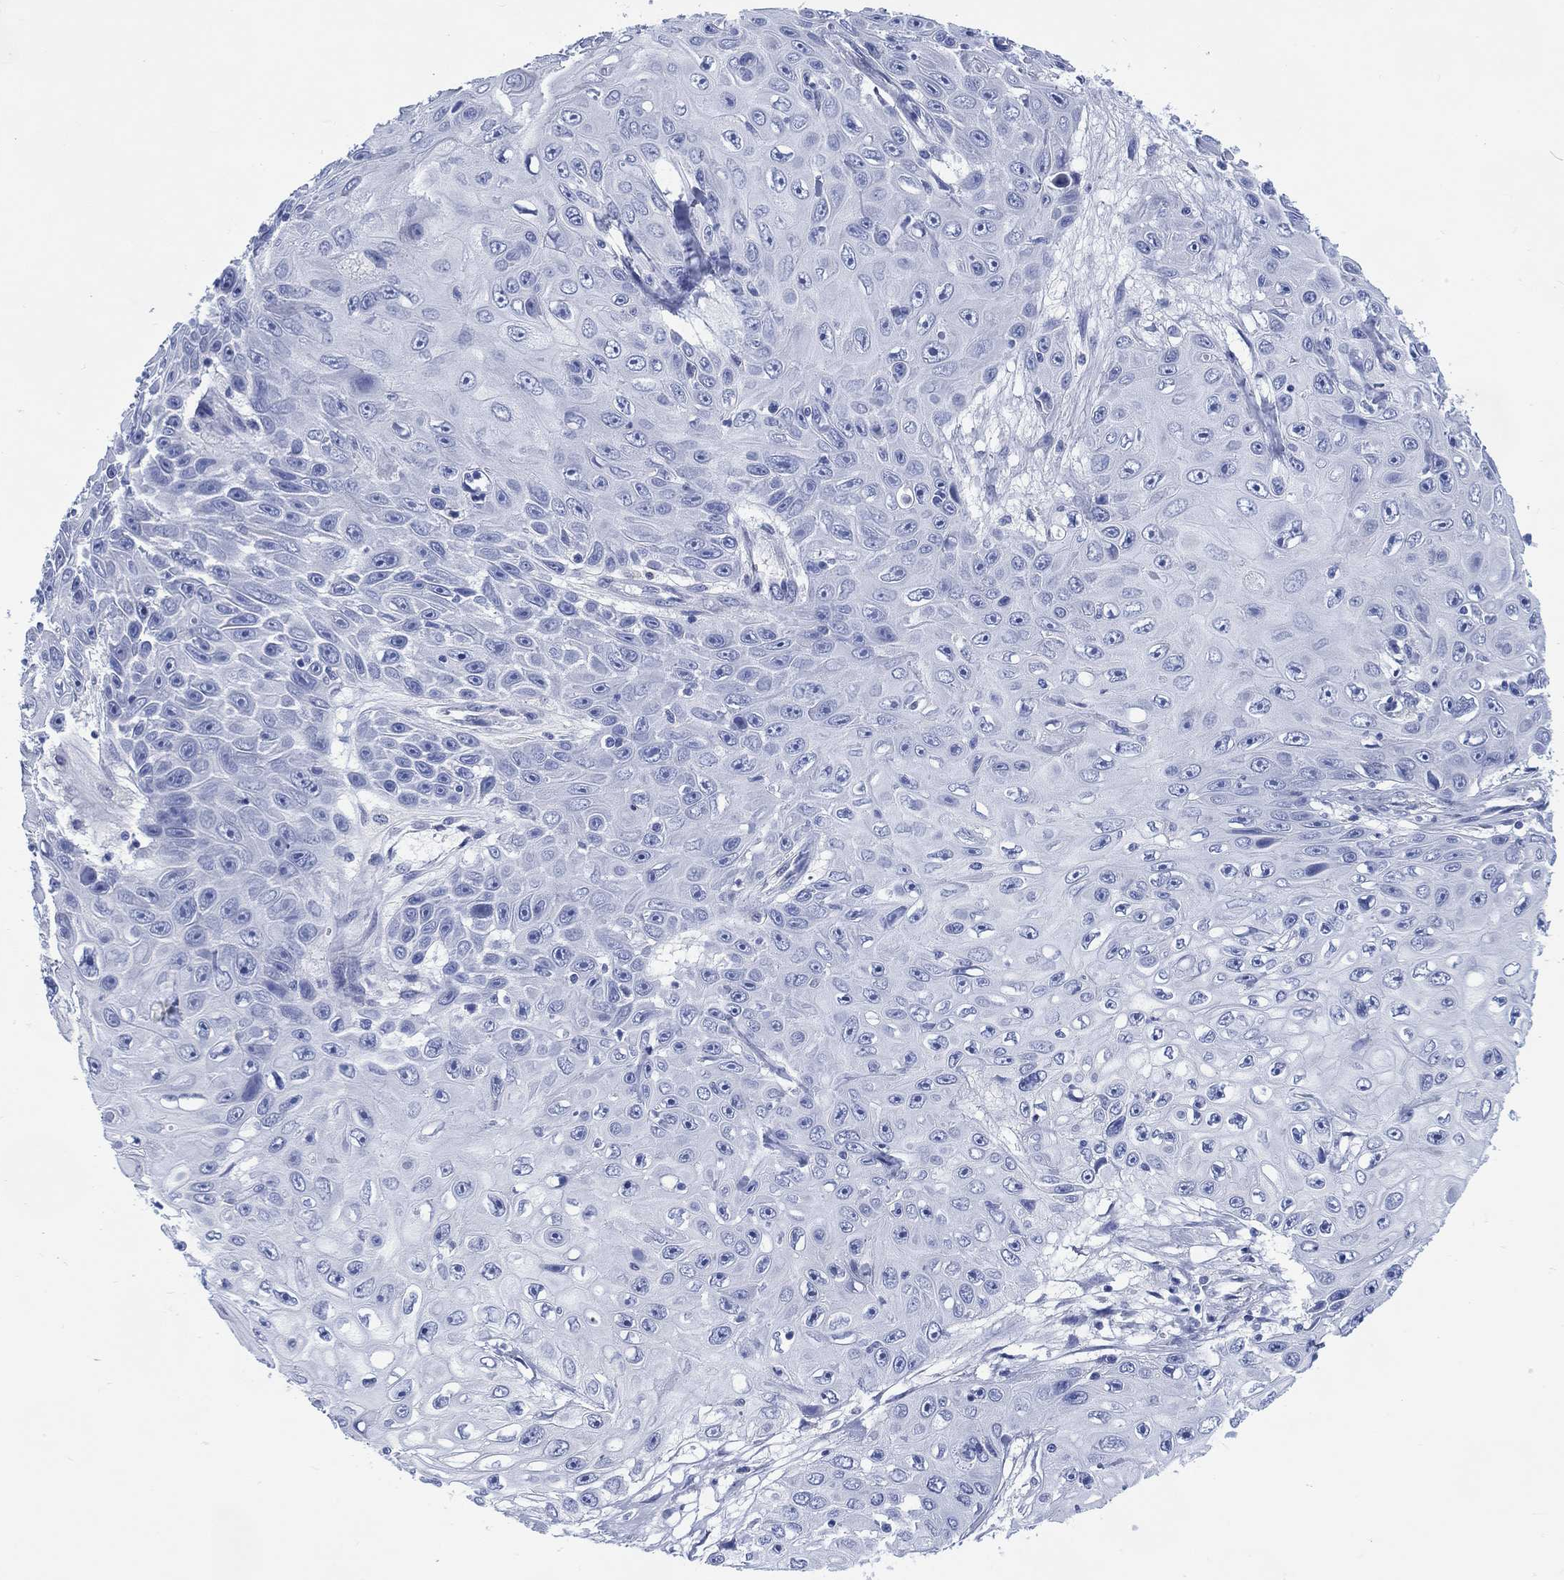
{"staining": {"intensity": "negative", "quantity": "none", "location": "none"}, "tissue": "skin cancer", "cell_type": "Tumor cells", "image_type": "cancer", "snomed": [{"axis": "morphology", "description": "Squamous cell carcinoma, NOS"}, {"axis": "topography", "description": "Skin"}], "caption": "Photomicrograph shows no significant protein staining in tumor cells of skin squamous cell carcinoma.", "gene": "DDI1", "patient": {"sex": "male", "age": 82}}